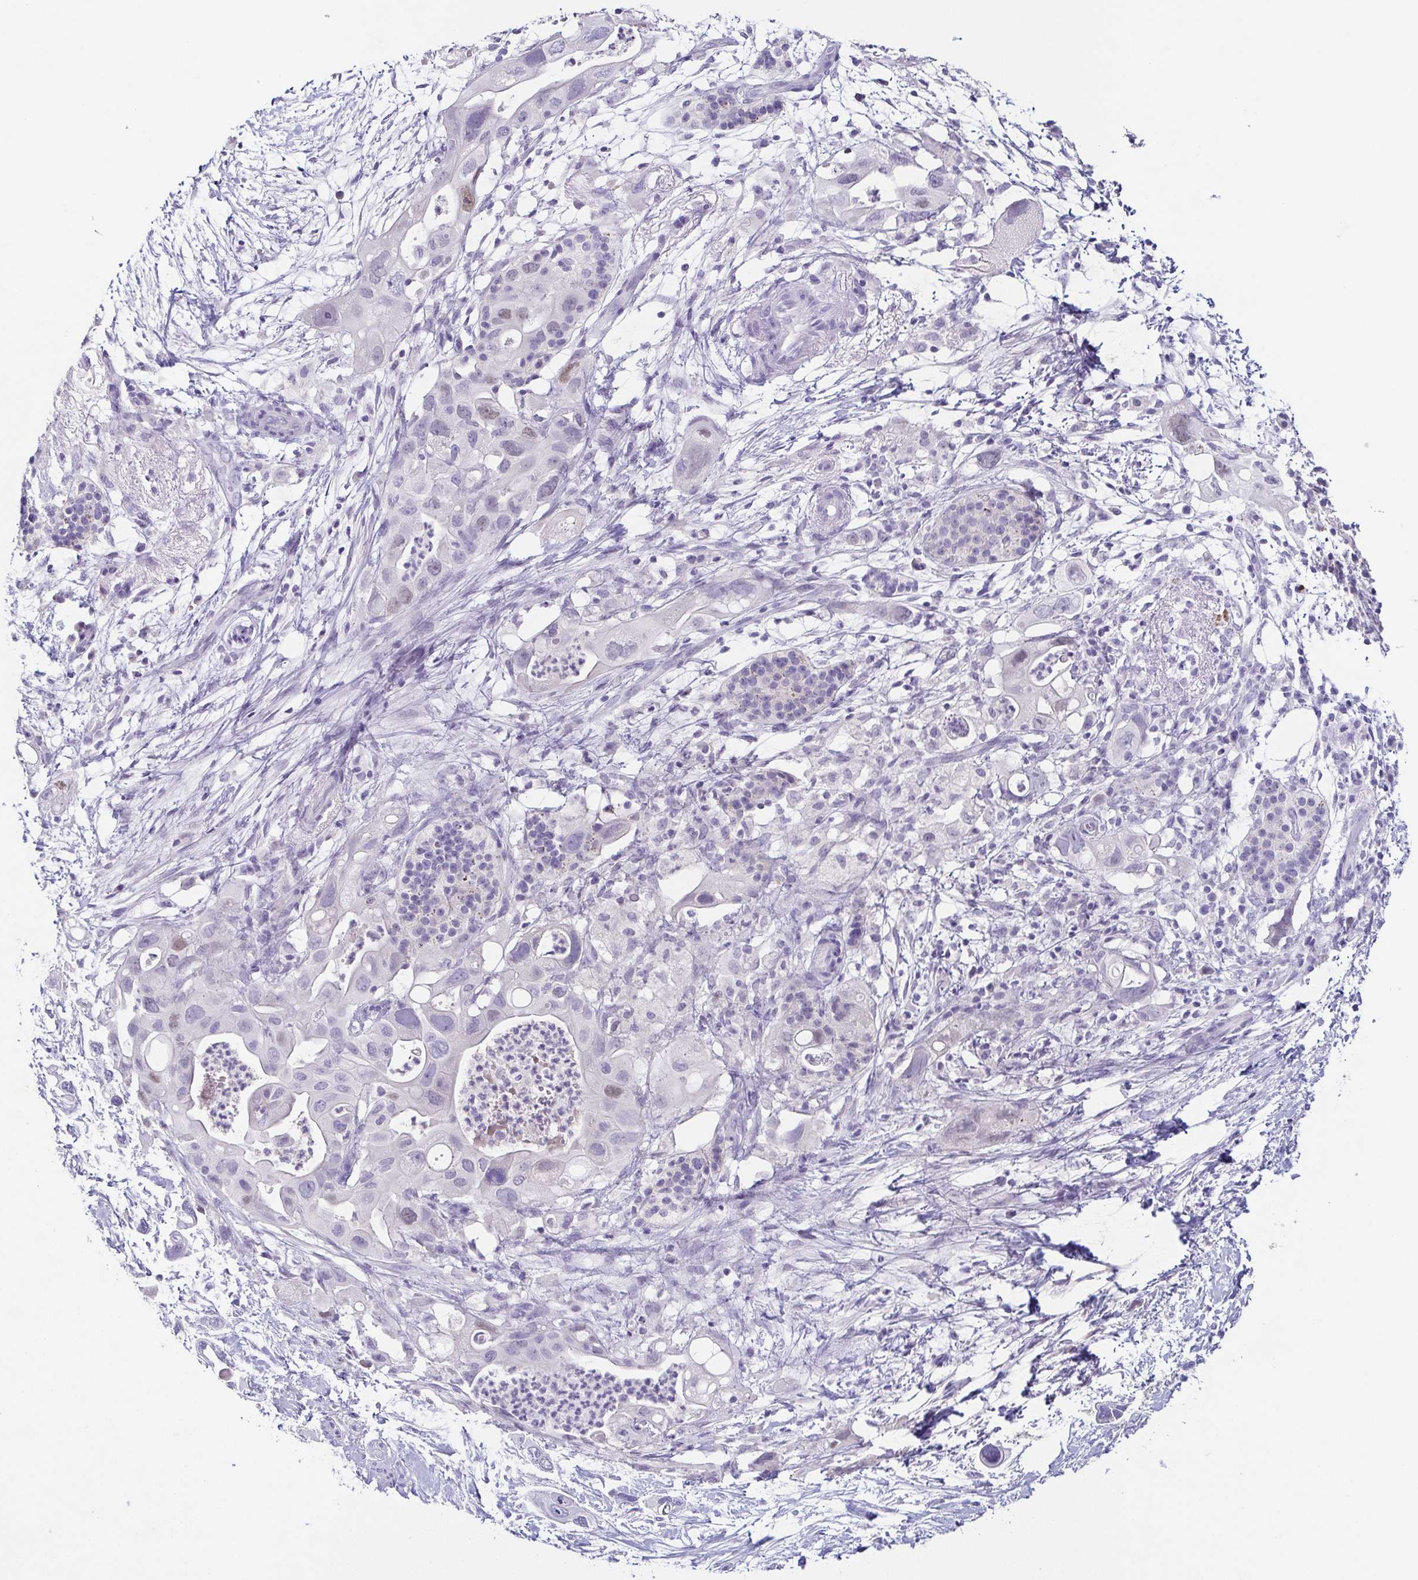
{"staining": {"intensity": "negative", "quantity": "none", "location": "none"}, "tissue": "pancreatic cancer", "cell_type": "Tumor cells", "image_type": "cancer", "snomed": [{"axis": "morphology", "description": "Adenocarcinoma, NOS"}, {"axis": "topography", "description": "Pancreas"}], "caption": "A micrograph of human pancreatic cancer (adenocarcinoma) is negative for staining in tumor cells. The staining is performed using DAB (3,3'-diaminobenzidine) brown chromogen with nuclei counter-stained in using hematoxylin.", "gene": "TP73", "patient": {"sex": "female", "age": 72}}